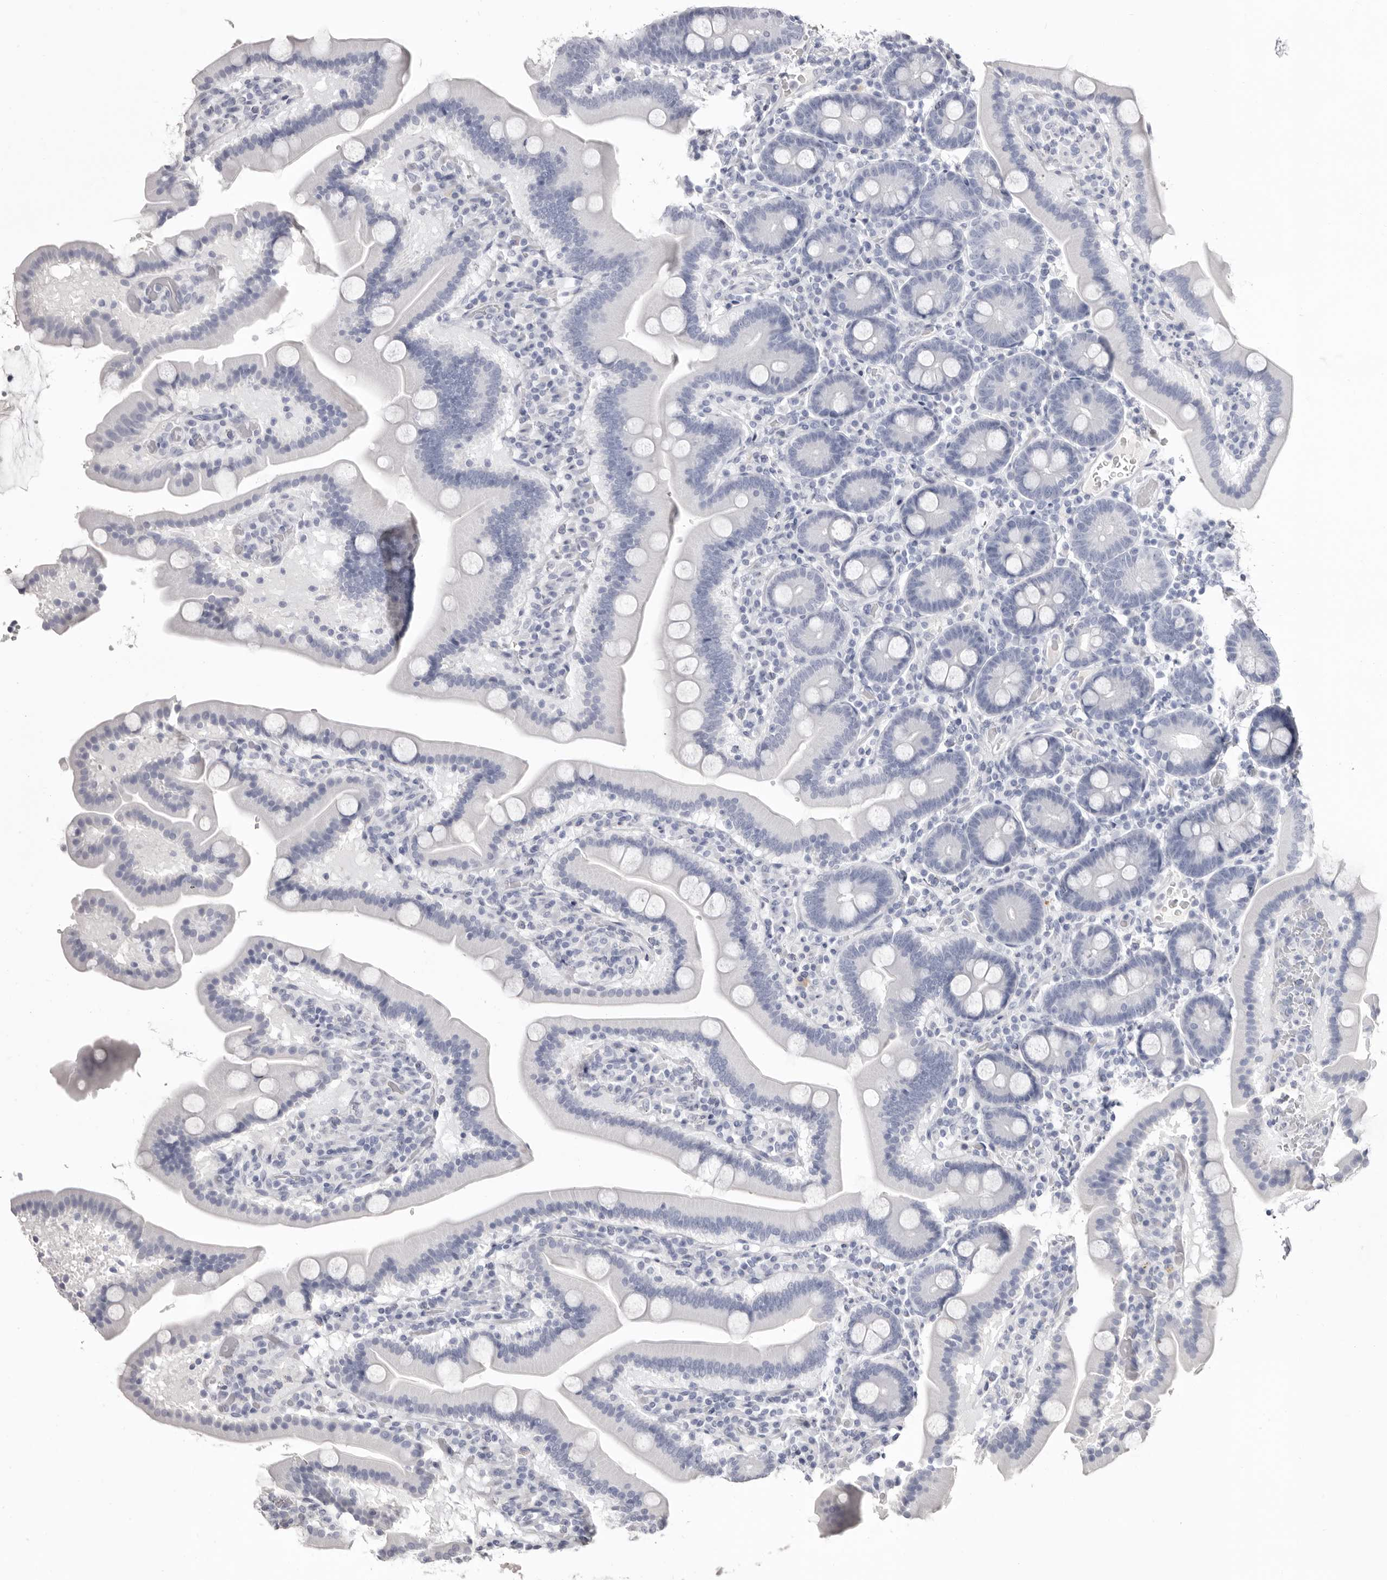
{"staining": {"intensity": "negative", "quantity": "none", "location": "none"}, "tissue": "duodenum", "cell_type": "Glandular cells", "image_type": "normal", "snomed": [{"axis": "morphology", "description": "Normal tissue, NOS"}, {"axis": "topography", "description": "Duodenum"}], "caption": "A micrograph of human duodenum is negative for staining in glandular cells. The staining was performed using DAB (3,3'-diaminobenzidine) to visualize the protein expression in brown, while the nuclei were stained in blue with hematoxylin (Magnification: 20x).", "gene": "LPO", "patient": {"sex": "male", "age": 55}}